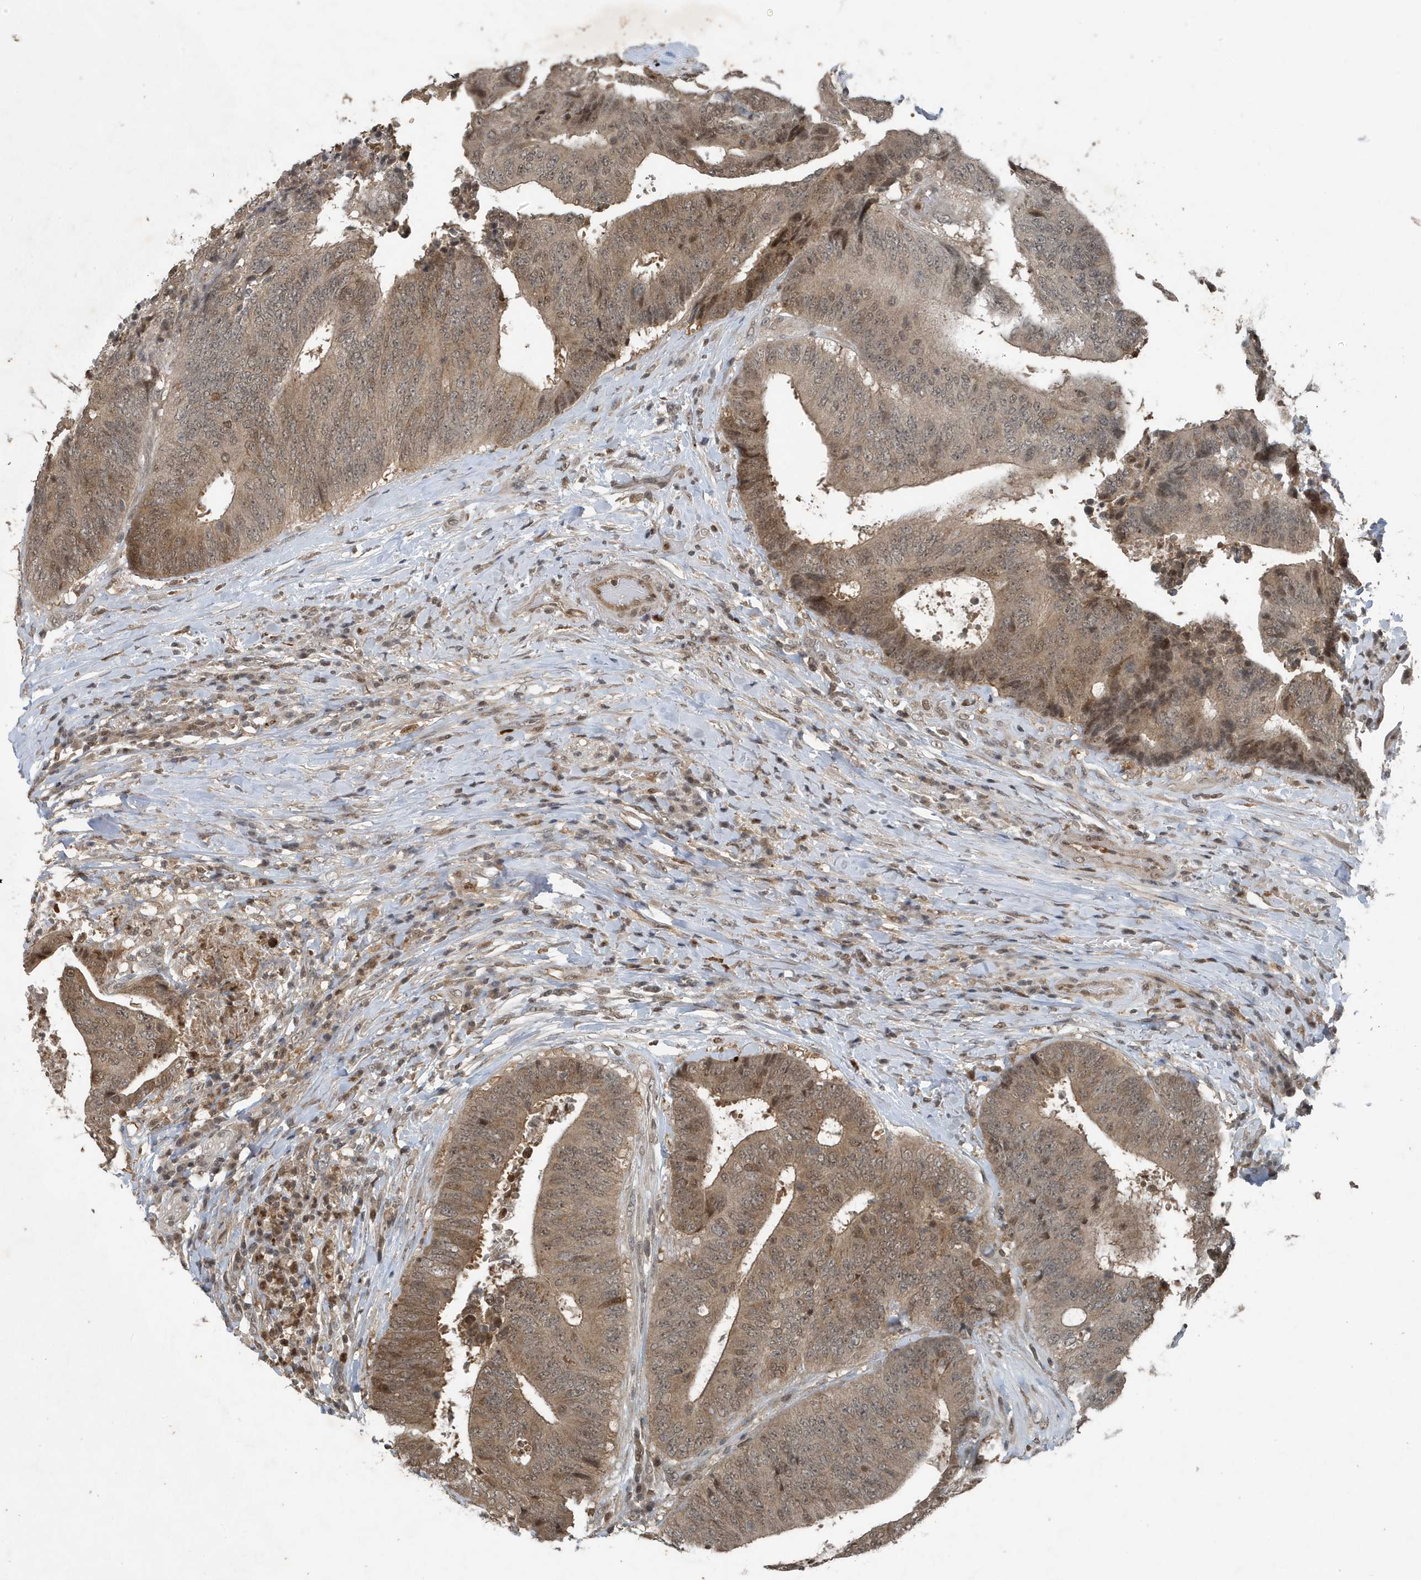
{"staining": {"intensity": "moderate", "quantity": ">75%", "location": "cytoplasmic/membranous,nuclear"}, "tissue": "colorectal cancer", "cell_type": "Tumor cells", "image_type": "cancer", "snomed": [{"axis": "morphology", "description": "Adenocarcinoma, NOS"}, {"axis": "topography", "description": "Rectum"}], "caption": "Colorectal cancer (adenocarcinoma) stained with immunohistochemistry (IHC) displays moderate cytoplasmic/membranous and nuclear expression in approximately >75% of tumor cells. (DAB (3,3'-diaminobenzidine) IHC, brown staining for protein, blue staining for nuclei).", "gene": "HSPA1A", "patient": {"sex": "male", "age": 72}}